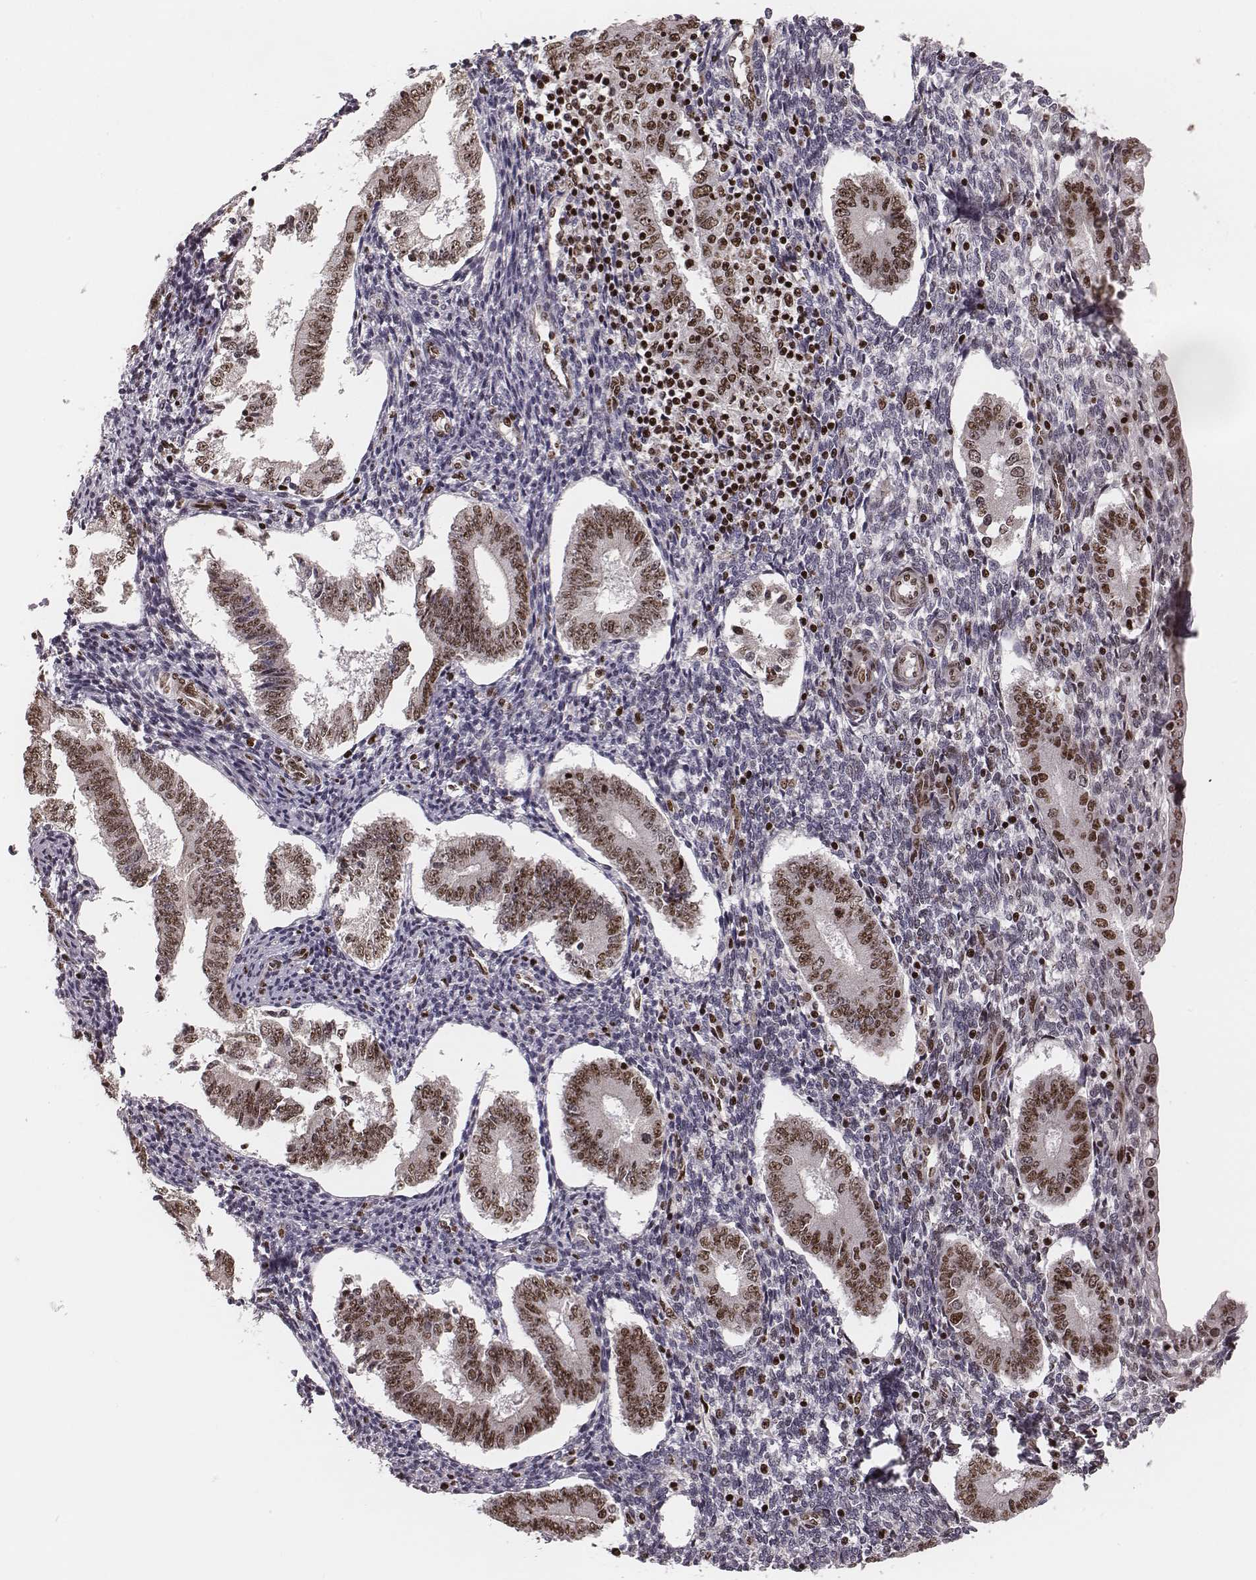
{"staining": {"intensity": "moderate", "quantity": "<25%", "location": "nuclear"}, "tissue": "endometrium", "cell_type": "Cells in endometrial stroma", "image_type": "normal", "snomed": [{"axis": "morphology", "description": "Normal tissue, NOS"}, {"axis": "topography", "description": "Endometrium"}], "caption": "Cells in endometrial stroma display low levels of moderate nuclear positivity in about <25% of cells in unremarkable endometrium.", "gene": "VRK3", "patient": {"sex": "female", "age": 40}}